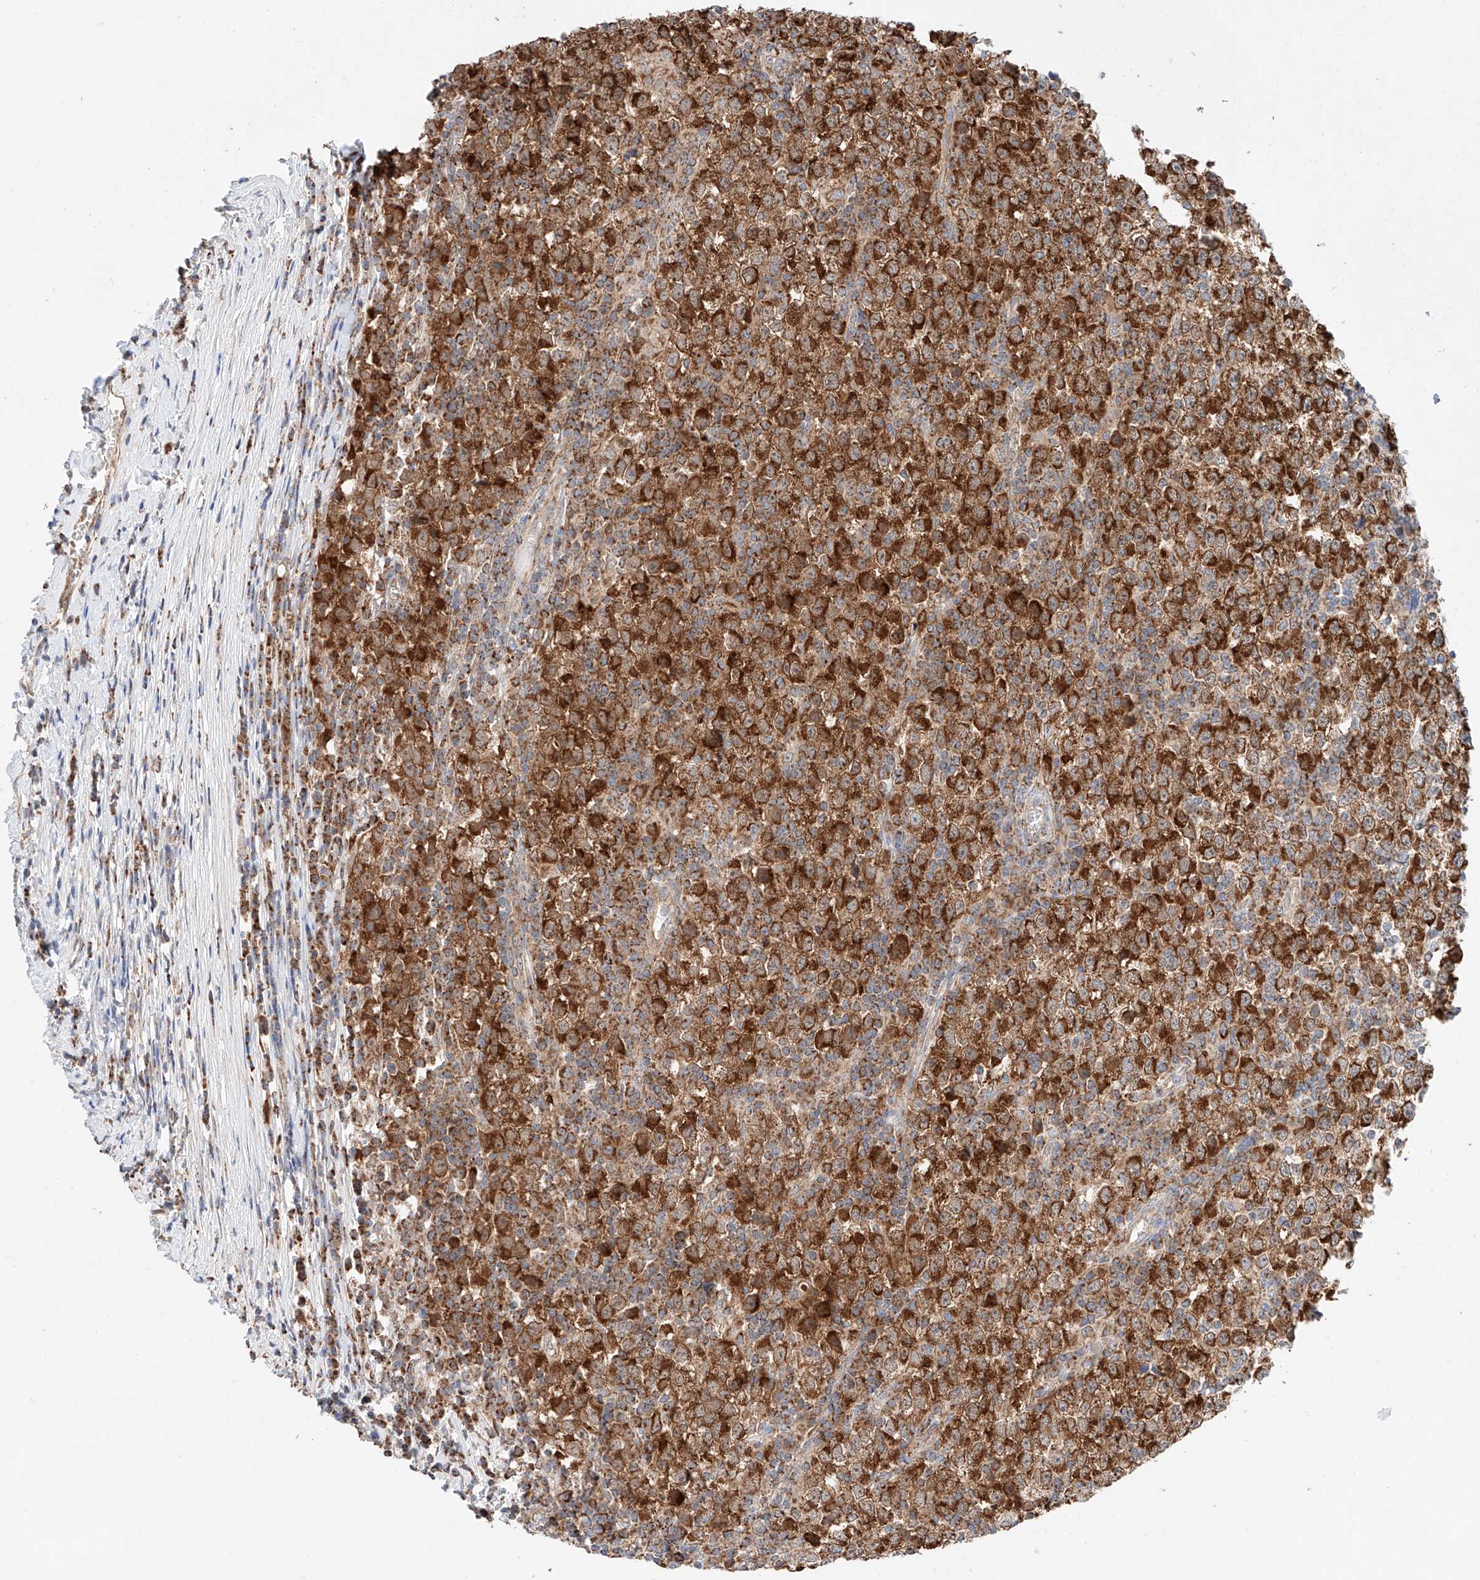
{"staining": {"intensity": "strong", "quantity": ">75%", "location": "cytoplasmic/membranous"}, "tissue": "testis cancer", "cell_type": "Tumor cells", "image_type": "cancer", "snomed": [{"axis": "morphology", "description": "Seminoma, NOS"}, {"axis": "topography", "description": "Testis"}], "caption": "Tumor cells display high levels of strong cytoplasmic/membranous positivity in approximately >75% of cells in human testis cancer.", "gene": "KTI12", "patient": {"sex": "male", "age": 65}}